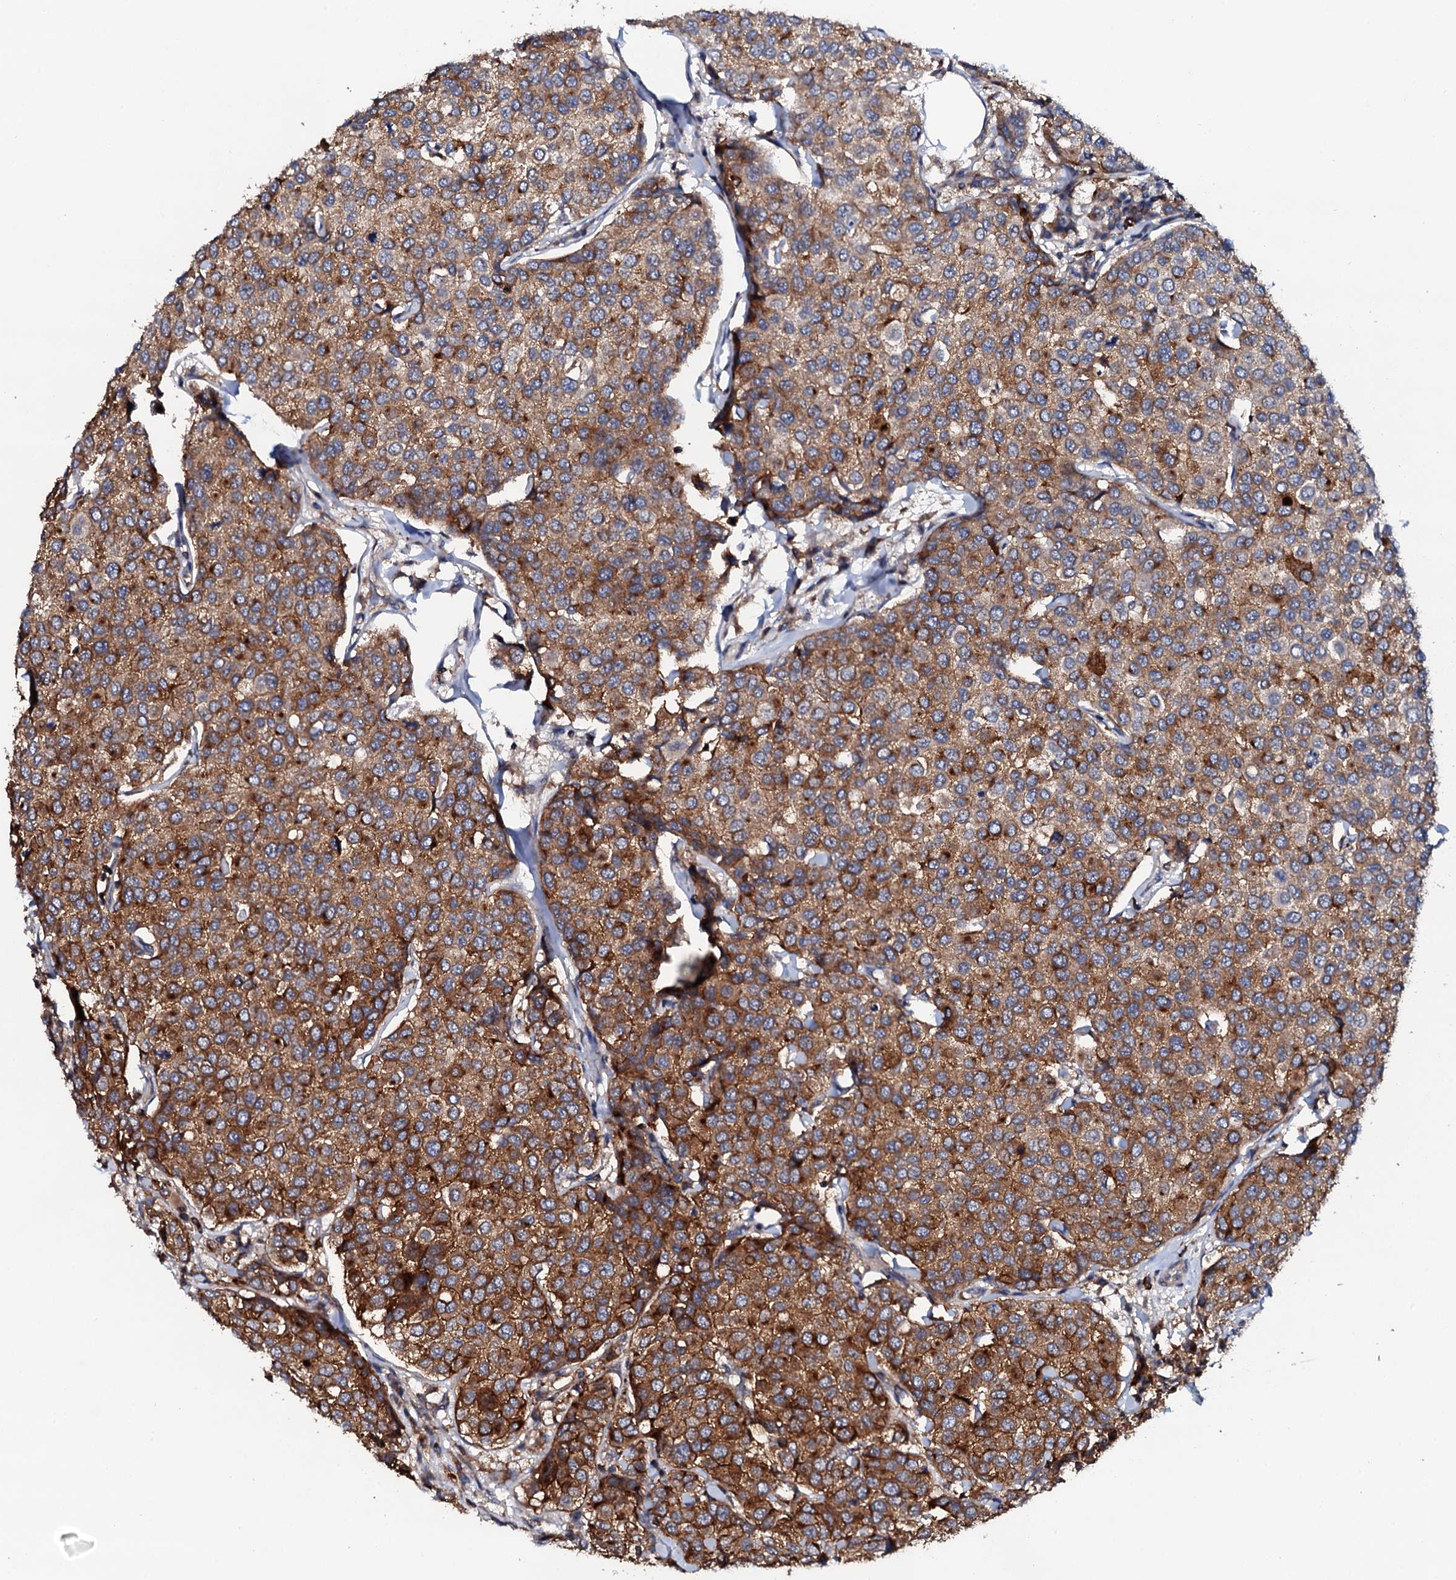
{"staining": {"intensity": "strong", "quantity": ">75%", "location": "cytoplasmic/membranous"}, "tissue": "breast cancer", "cell_type": "Tumor cells", "image_type": "cancer", "snomed": [{"axis": "morphology", "description": "Duct carcinoma"}, {"axis": "topography", "description": "Breast"}], "caption": "Tumor cells display strong cytoplasmic/membranous staining in about >75% of cells in breast cancer.", "gene": "VAMP8", "patient": {"sex": "female", "age": 55}}